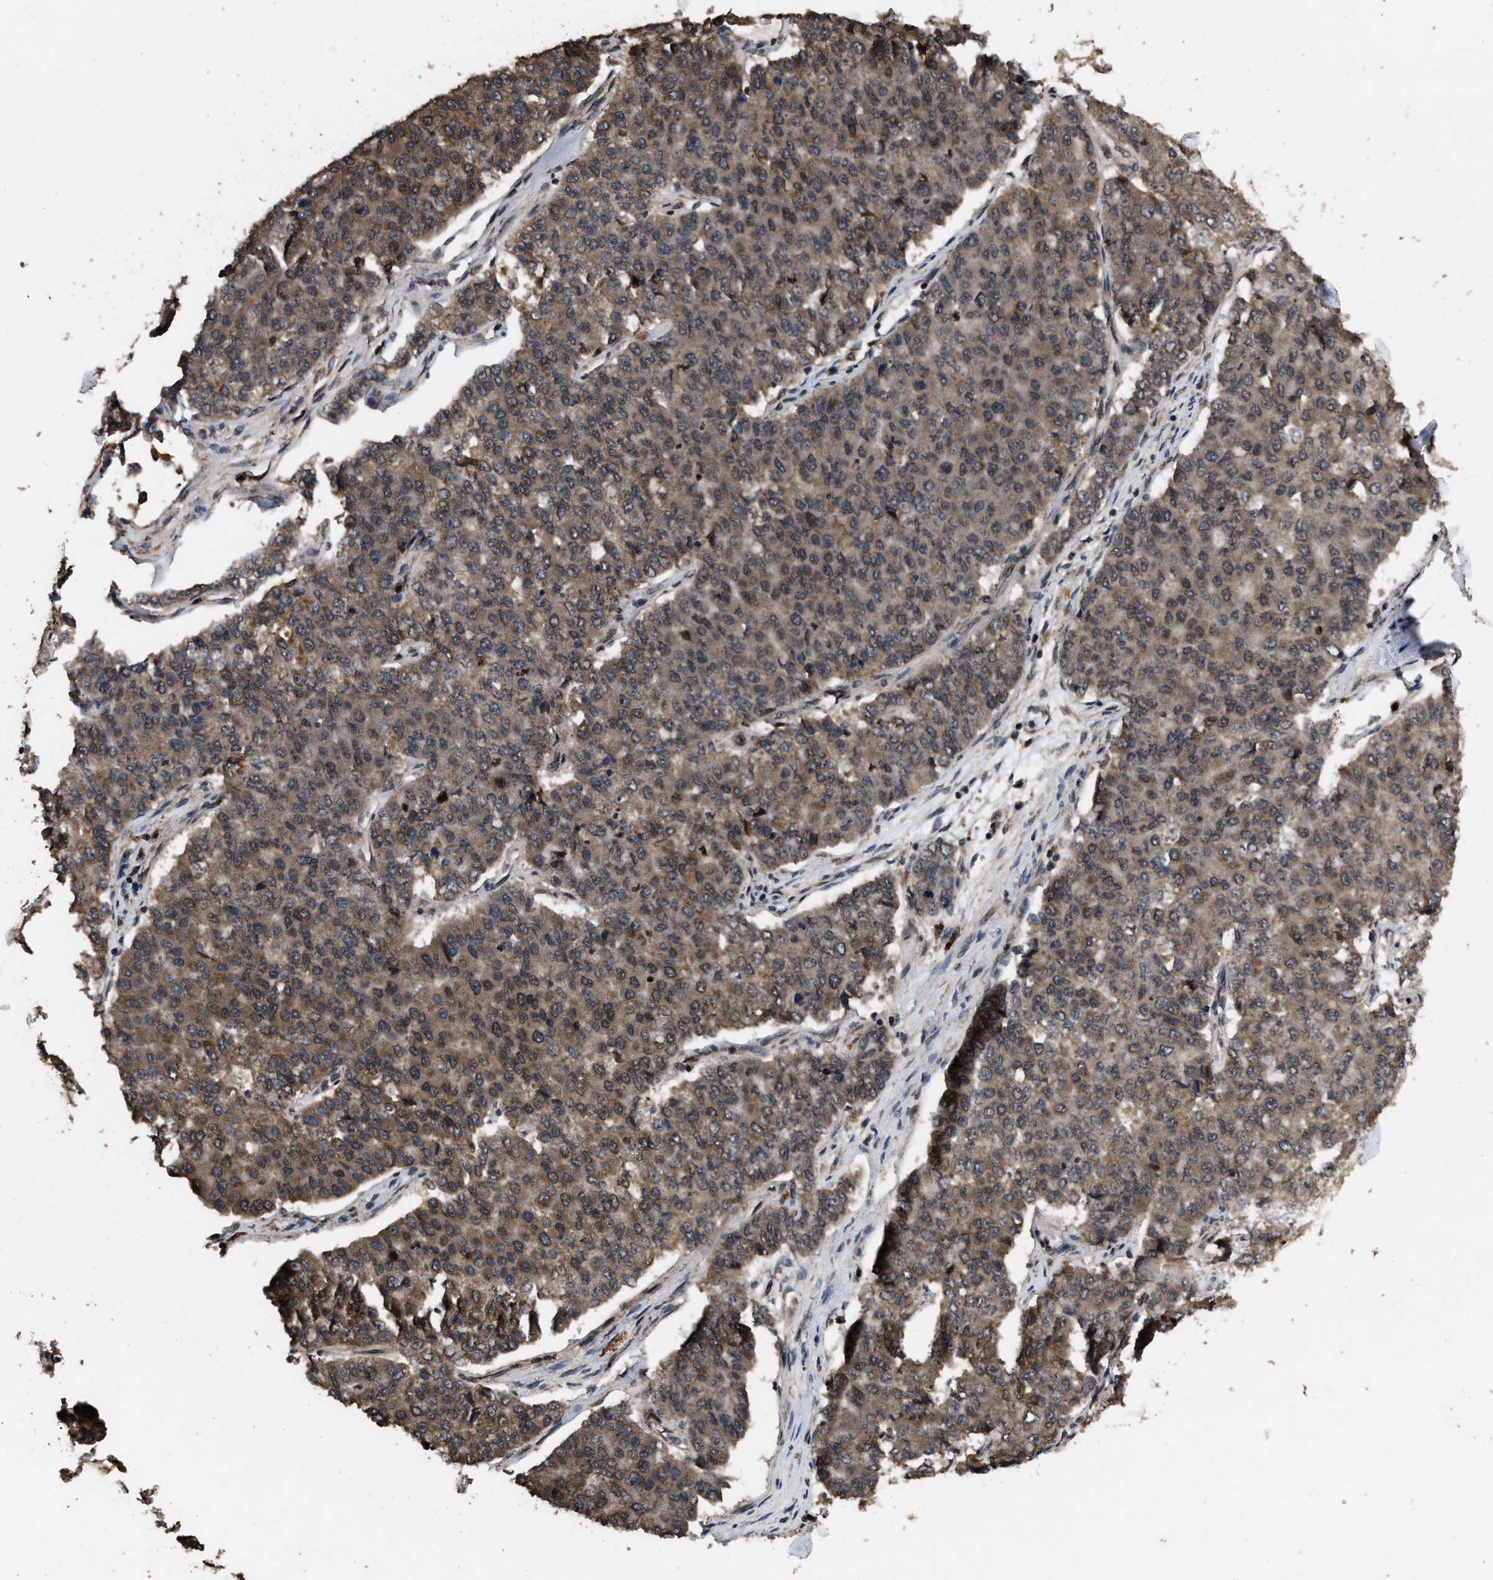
{"staining": {"intensity": "moderate", "quantity": ">75%", "location": "cytoplasmic/membranous"}, "tissue": "pancreatic cancer", "cell_type": "Tumor cells", "image_type": "cancer", "snomed": [{"axis": "morphology", "description": "Adenocarcinoma, NOS"}, {"axis": "topography", "description": "Pancreas"}], "caption": "Pancreatic cancer stained with immunohistochemistry (IHC) displays moderate cytoplasmic/membranous staining in about >75% of tumor cells. Ihc stains the protein in brown and the nuclei are stained blue.", "gene": "HAUS6", "patient": {"sex": "male", "age": 50}}